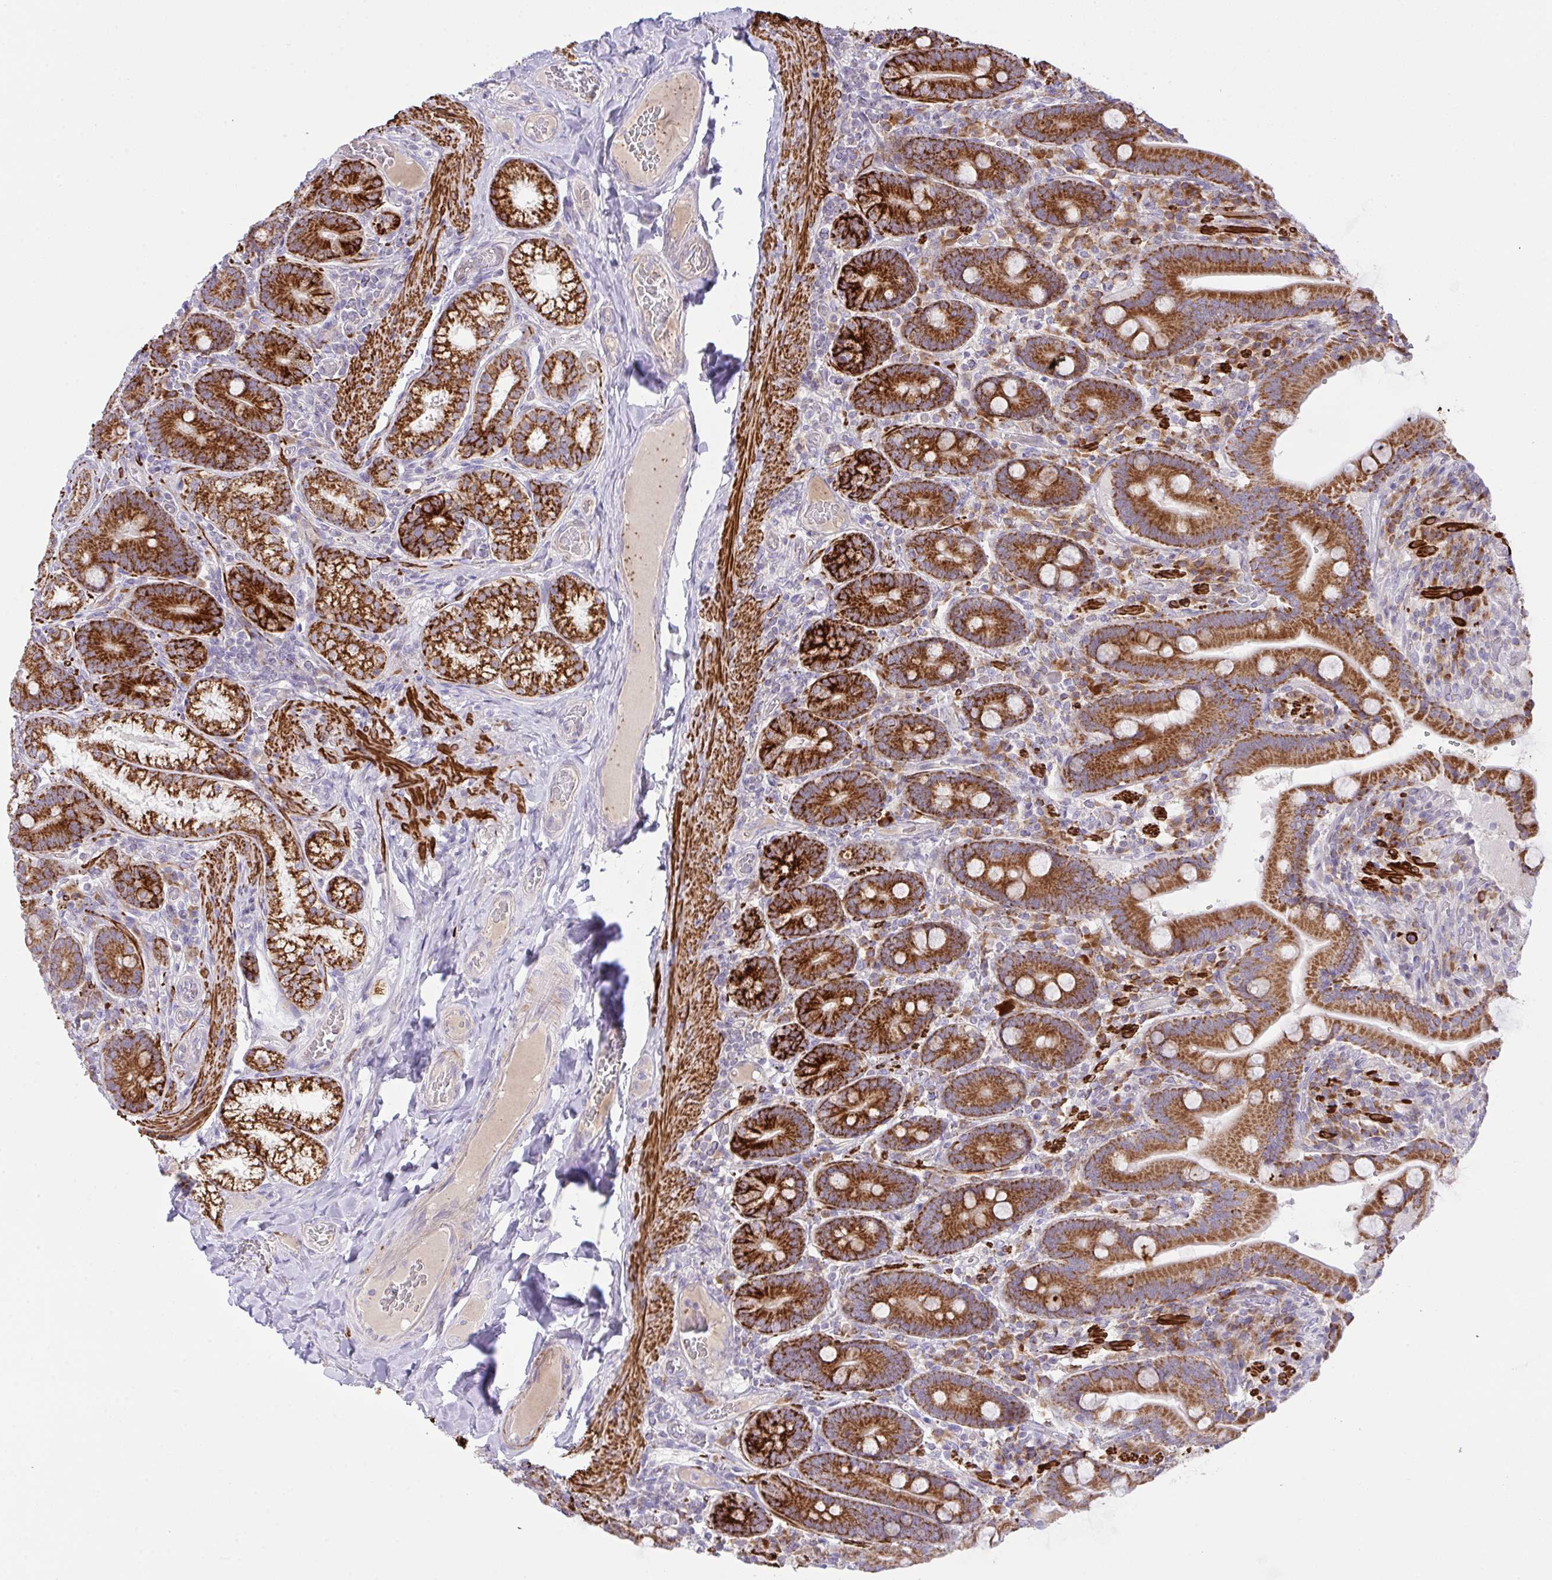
{"staining": {"intensity": "strong", "quantity": ">75%", "location": "cytoplasmic/membranous"}, "tissue": "duodenum", "cell_type": "Glandular cells", "image_type": "normal", "snomed": [{"axis": "morphology", "description": "Normal tissue, NOS"}, {"axis": "topography", "description": "Duodenum"}], "caption": "Immunohistochemistry (IHC) photomicrograph of unremarkable duodenum: duodenum stained using immunohistochemistry displays high levels of strong protein expression localized specifically in the cytoplasmic/membranous of glandular cells, appearing as a cytoplasmic/membranous brown color.", "gene": "CHDH", "patient": {"sex": "female", "age": 62}}